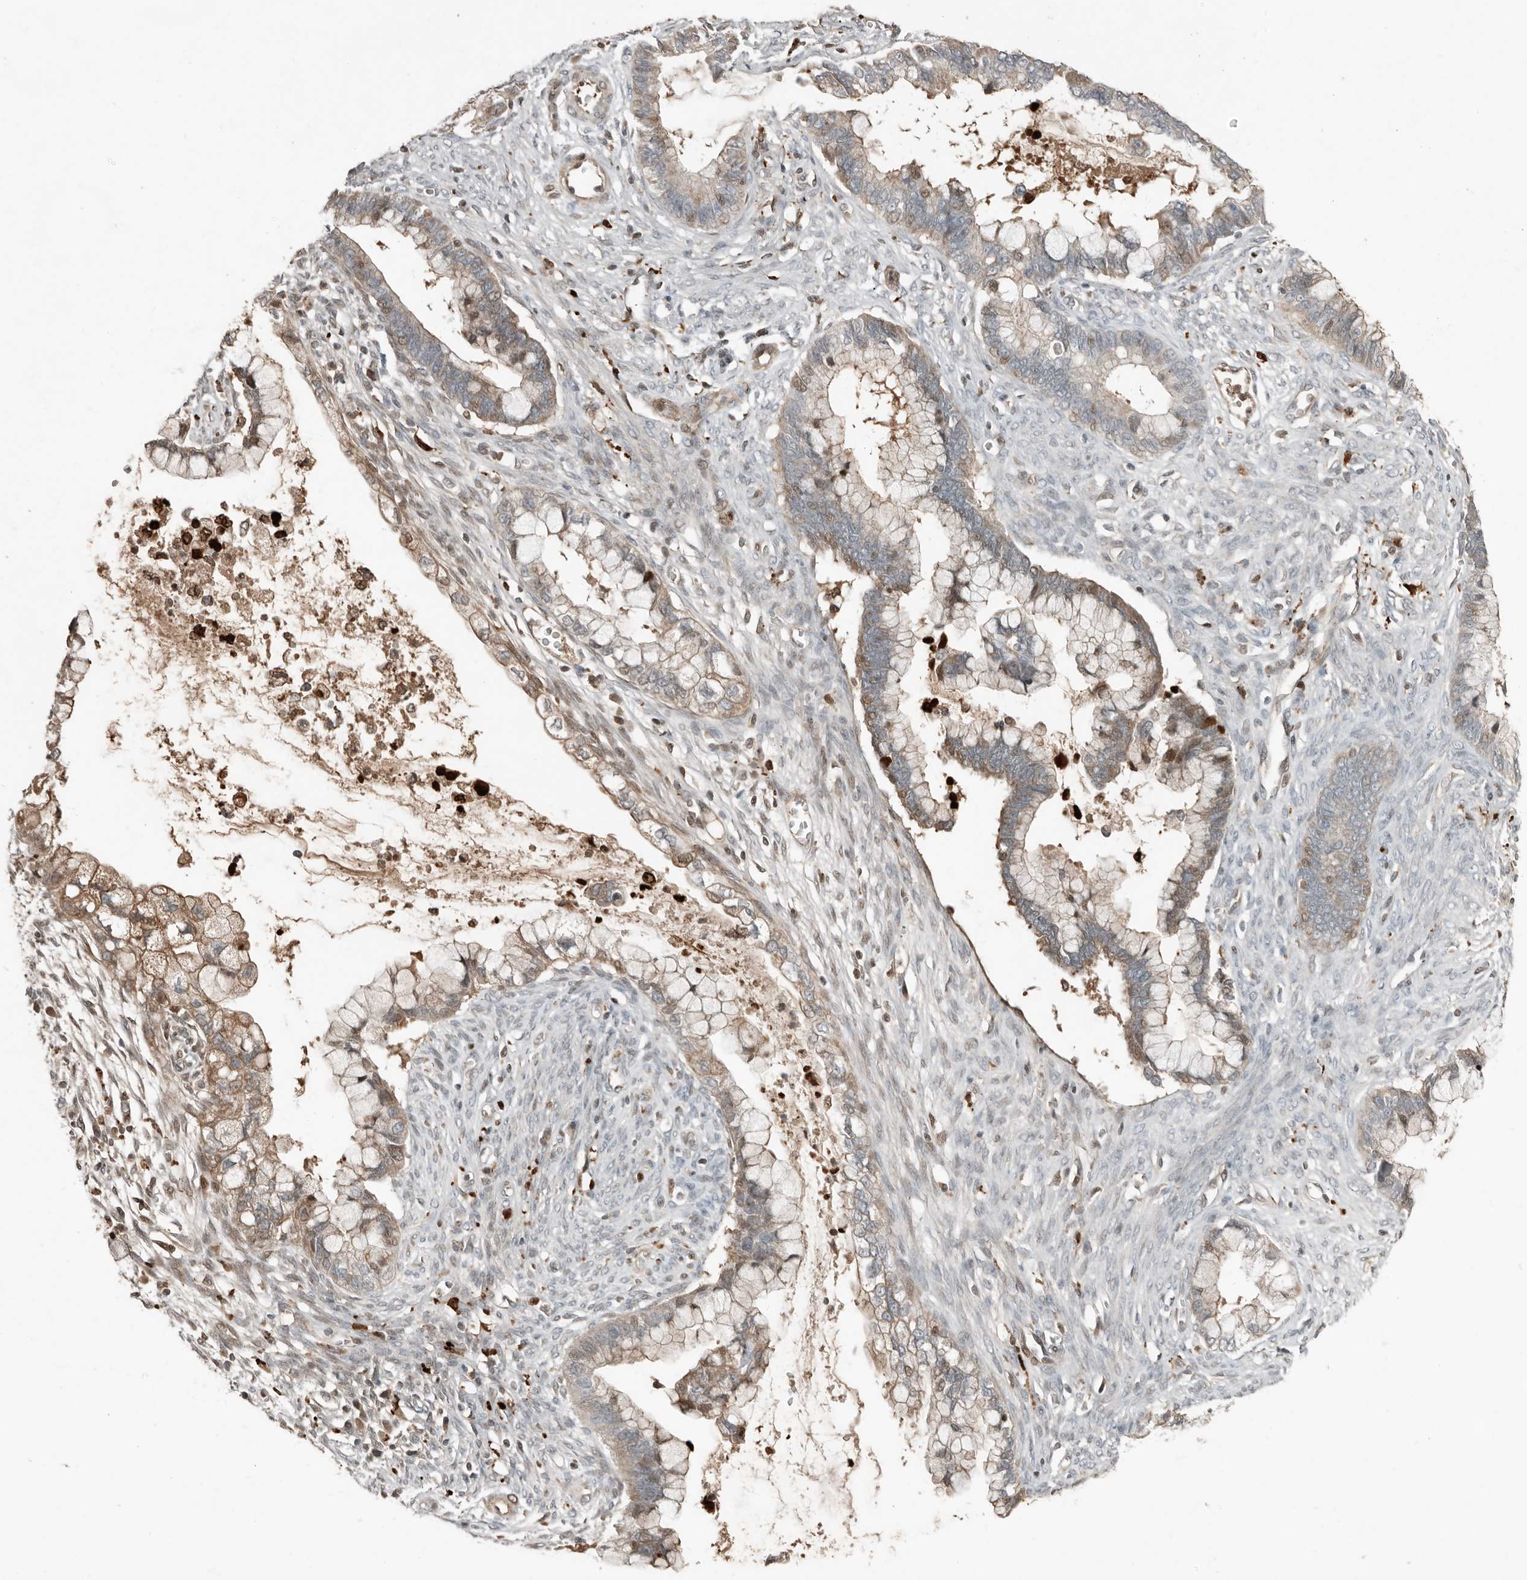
{"staining": {"intensity": "weak", "quantity": "25%-75%", "location": "cytoplasmic/membranous"}, "tissue": "cervical cancer", "cell_type": "Tumor cells", "image_type": "cancer", "snomed": [{"axis": "morphology", "description": "Adenocarcinoma, NOS"}, {"axis": "topography", "description": "Cervix"}], "caption": "IHC histopathology image of neoplastic tissue: adenocarcinoma (cervical) stained using IHC demonstrates low levels of weak protein expression localized specifically in the cytoplasmic/membranous of tumor cells, appearing as a cytoplasmic/membranous brown color.", "gene": "KLHL38", "patient": {"sex": "female", "age": 44}}